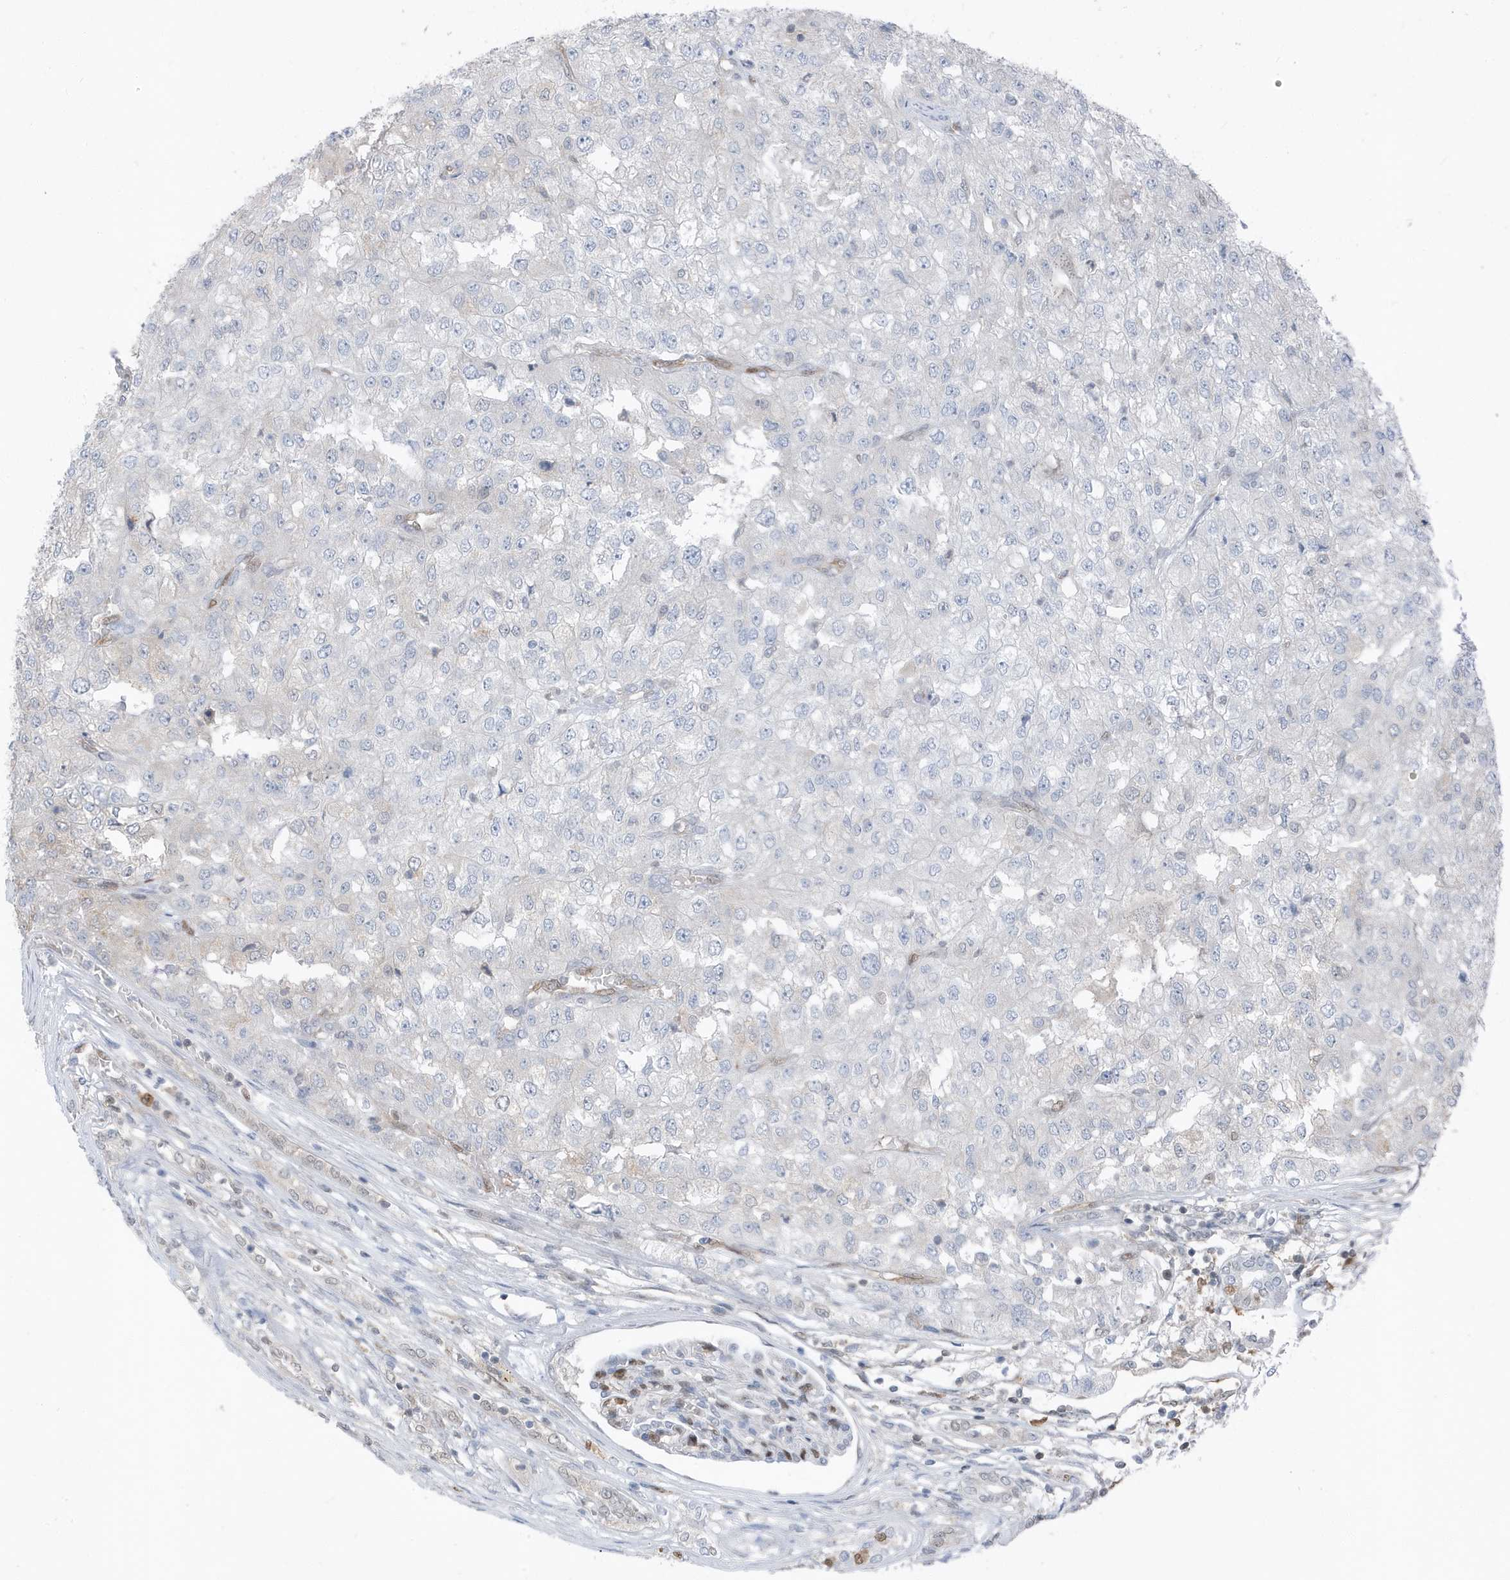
{"staining": {"intensity": "negative", "quantity": "none", "location": "none"}, "tissue": "renal cancer", "cell_type": "Tumor cells", "image_type": "cancer", "snomed": [{"axis": "morphology", "description": "Adenocarcinoma, NOS"}, {"axis": "topography", "description": "Kidney"}], "caption": "Tumor cells show no significant positivity in renal adenocarcinoma.", "gene": "NCOA7", "patient": {"sex": "female", "age": 54}}